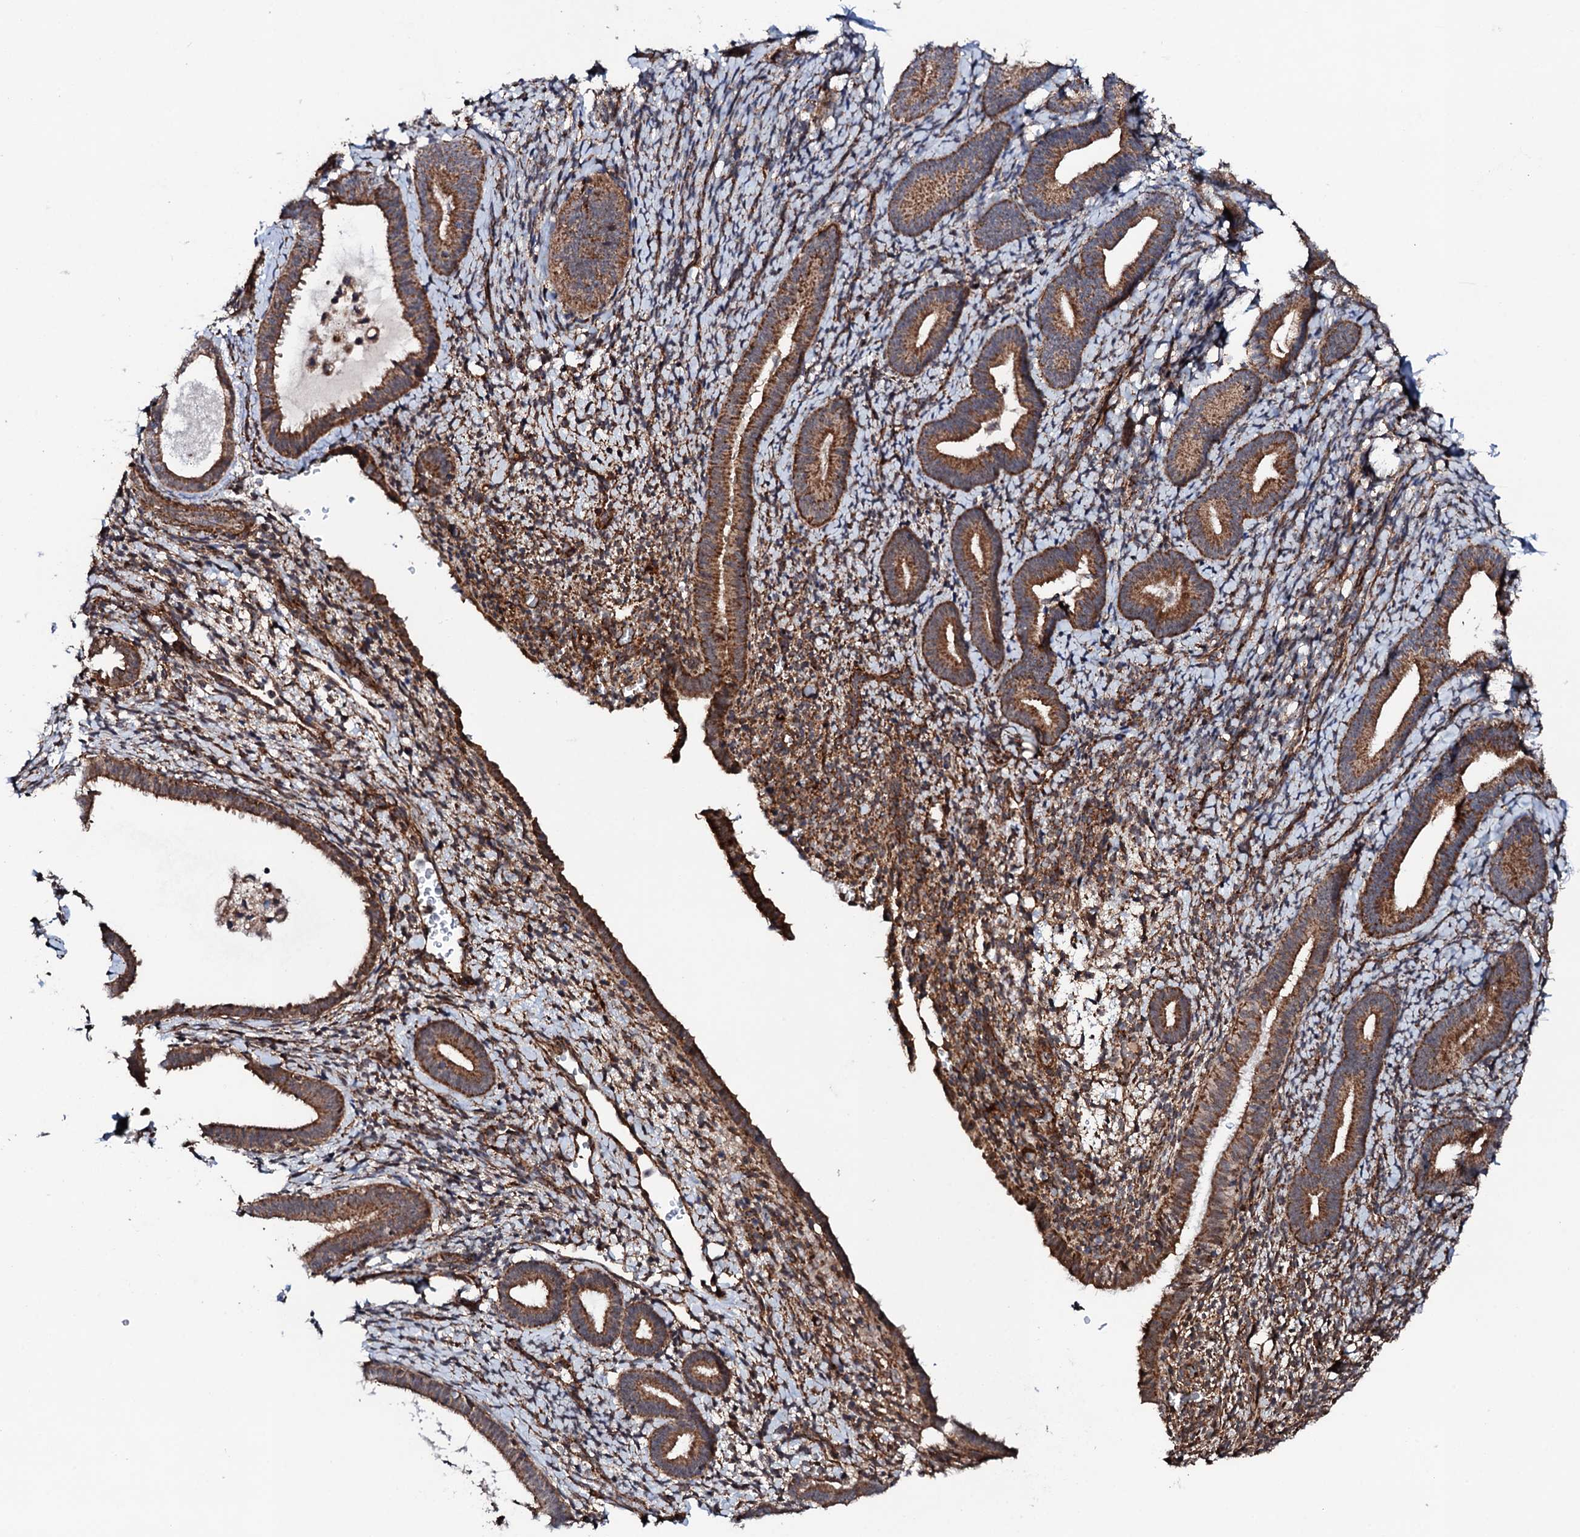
{"staining": {"intensity": "moderate", "quantity": "25%-75%", "location": "cytoplasmic/membranous"}, "tissue": "endometrium", "cell_type": "Cells in endometrial stroma", "image_type": "normal", "snomed": [{"axis": "morphology", "description": "Normal tissue, NOS"}, {"axis": "topography", "description": "Endometrium"}], "caption": "Cells in endometrial stroma reveal medium levels of moderate cytoplasmic/membranous positivity in approximately 25%-75% of cells in unremarkable endometrium.", "gene": "MTIF3", "patient": {"sex": "female", "age": 65}}